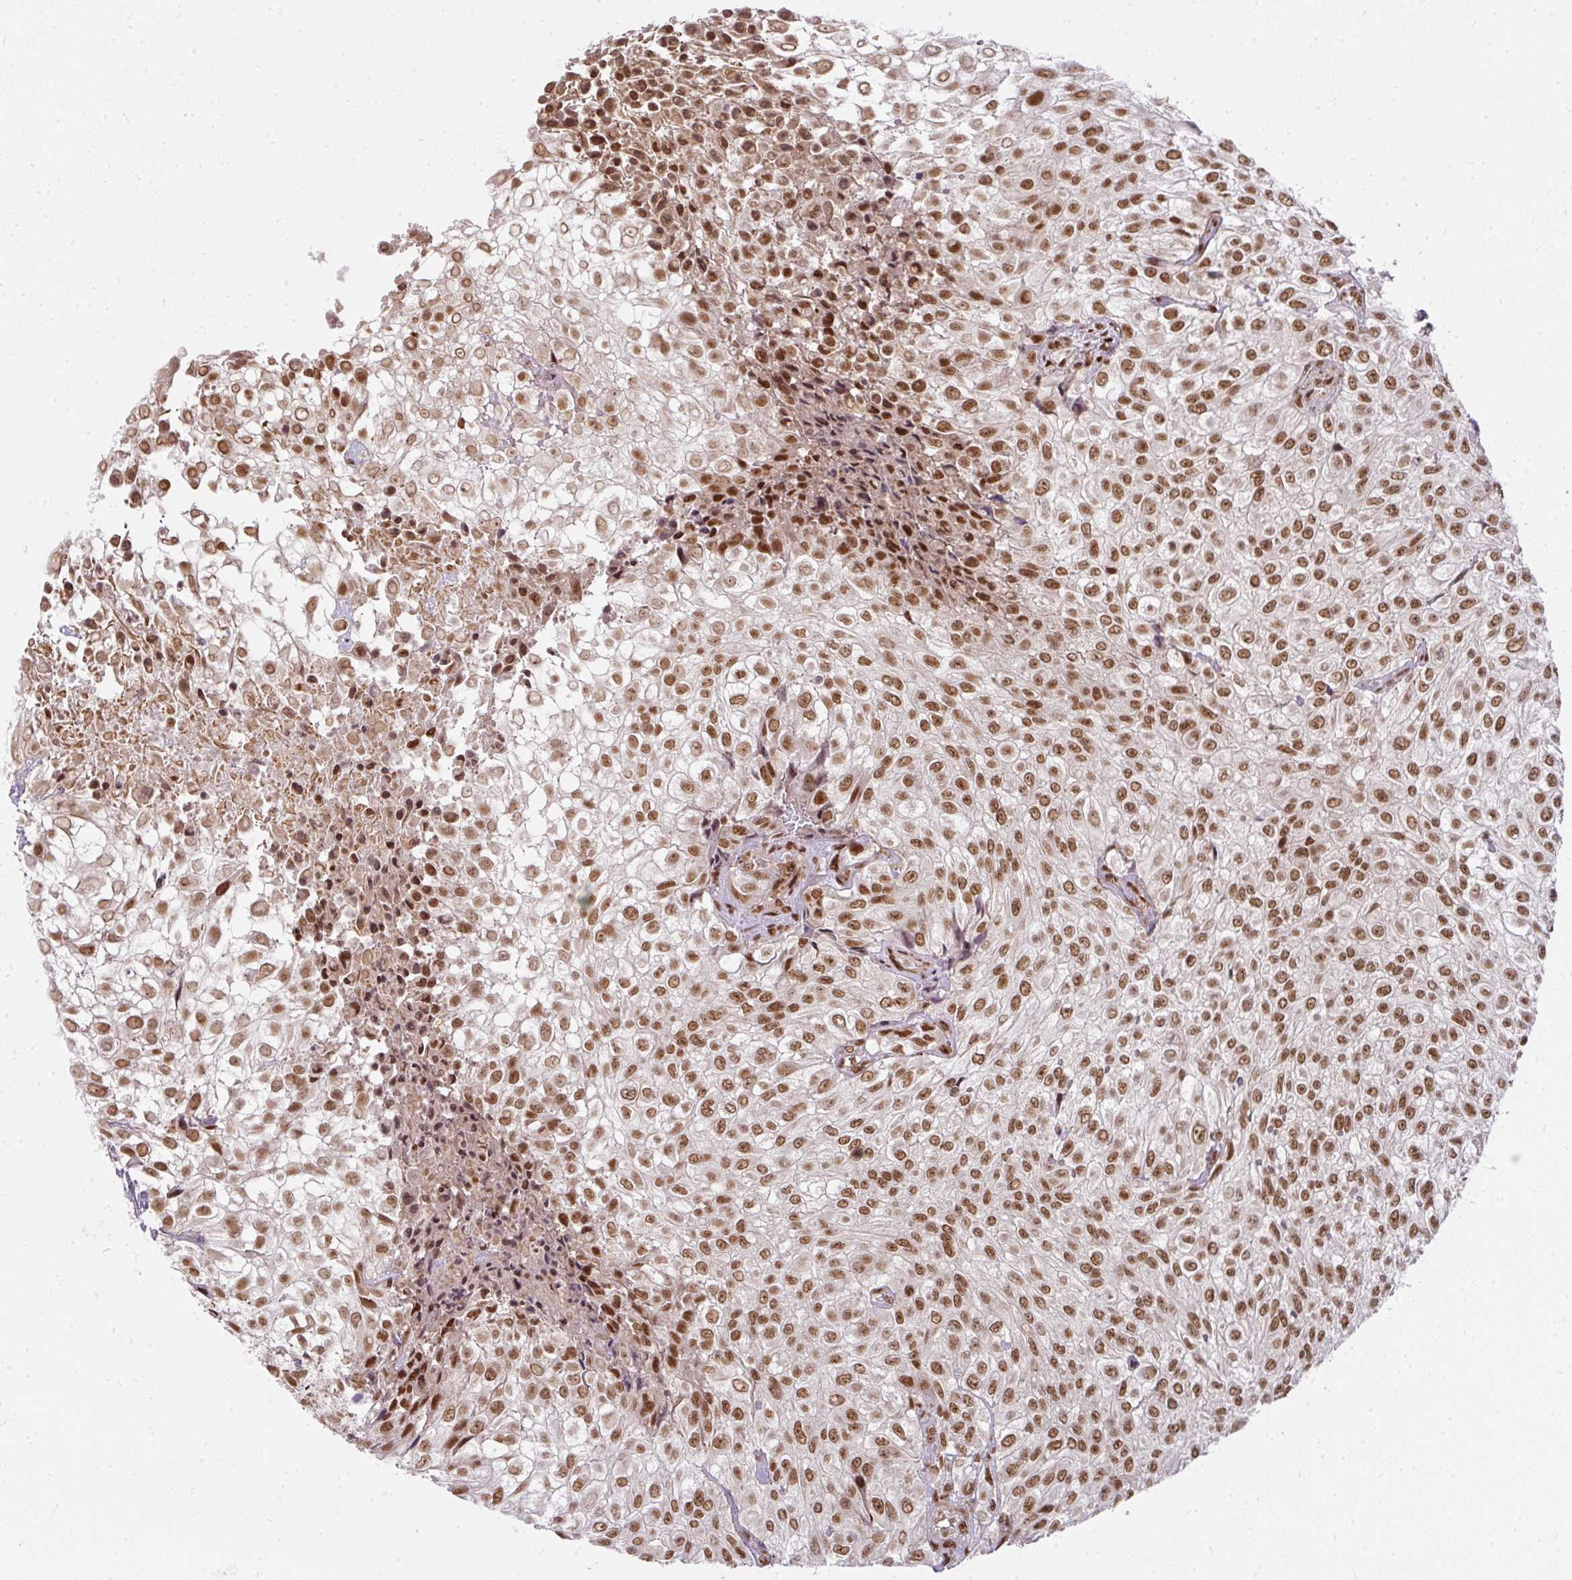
{"staining": {"intensity": "moderate", "quantity": ">75%", "location": "nuclear"}, "tissue": "urothelial cancer", "cell_type": "Tumor cells", "image_type": "cancer", "snomed": [{"axis": "morphology", "description": "Urothelial carcinoma, High grade"}, {"axis": "topography", "description": "Urinary bladder"}], "caption": "Brown immunohistochemical staining in human urothelial carcinoma (high-grade) reveals moderate nuclear staining in about >75% of tumor cells. (Stains: DAB in brown, nuclei in blue, Microscopy: brightfield microscopy at high magnification).", "gene": "NFYA", "patient": {"sex": "male", "age": 56}}